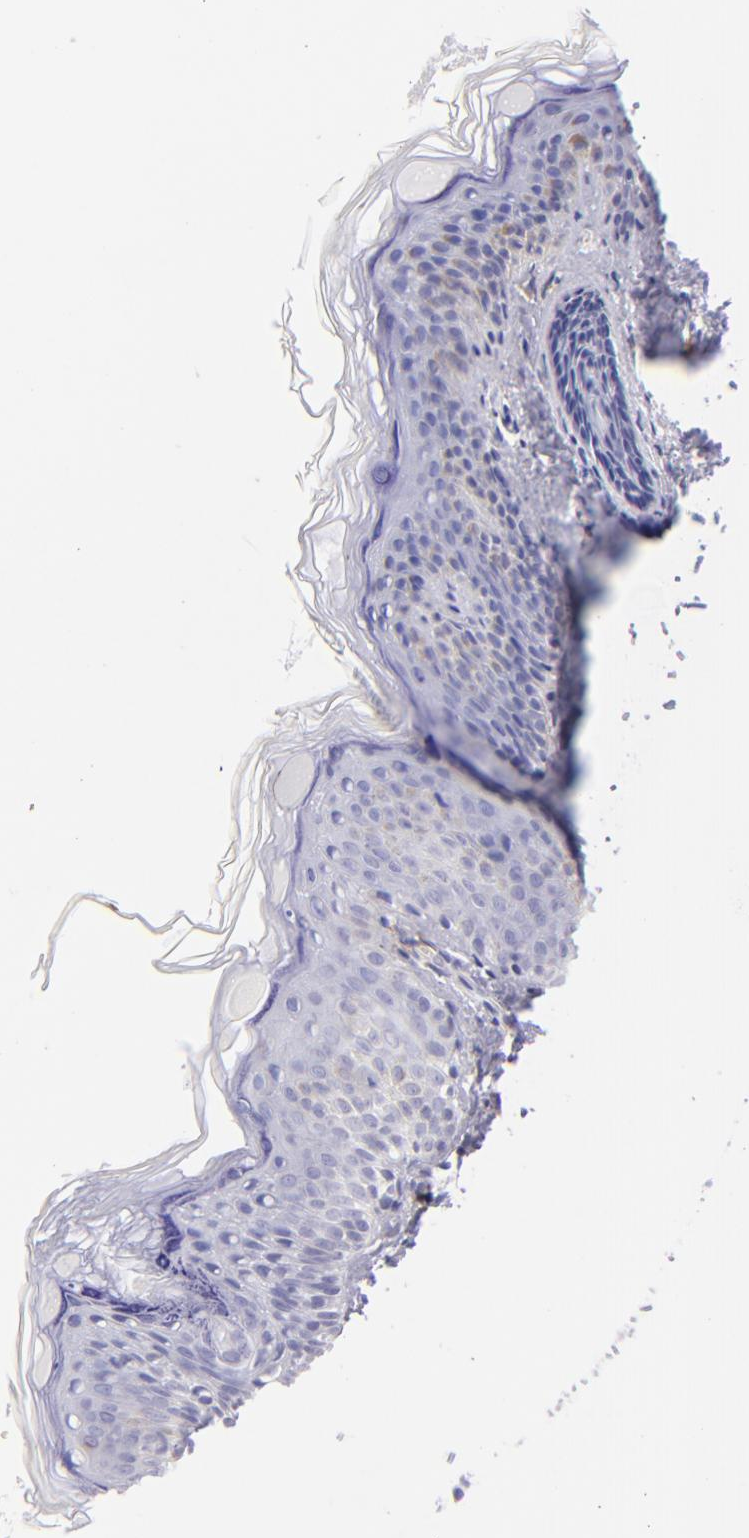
{"staining": {"intensity": "negative", "quantity": "none", "location": "none"}, "tissue": "skin", "cell_type": "Fibroblasts", "image_type": "normal", "snomed": [{"axis": "morphology", "description": "Normal tissue, NOS"}, {"axis": "topography", "description": "Skin"}], "caption": "DAB (3,3'-diaminobenzidine) immunohistochemical staining of benign human skin exhibits no significant expression in fibroblasts. (Stains: DAB (3,3'-diaminobenzidine) IHC with hematoxylin counter stain, Microscopy: brightfield microscopy at high magnification).", "gene": "CD69", "patient": {"sex": "female", "age": 4}}